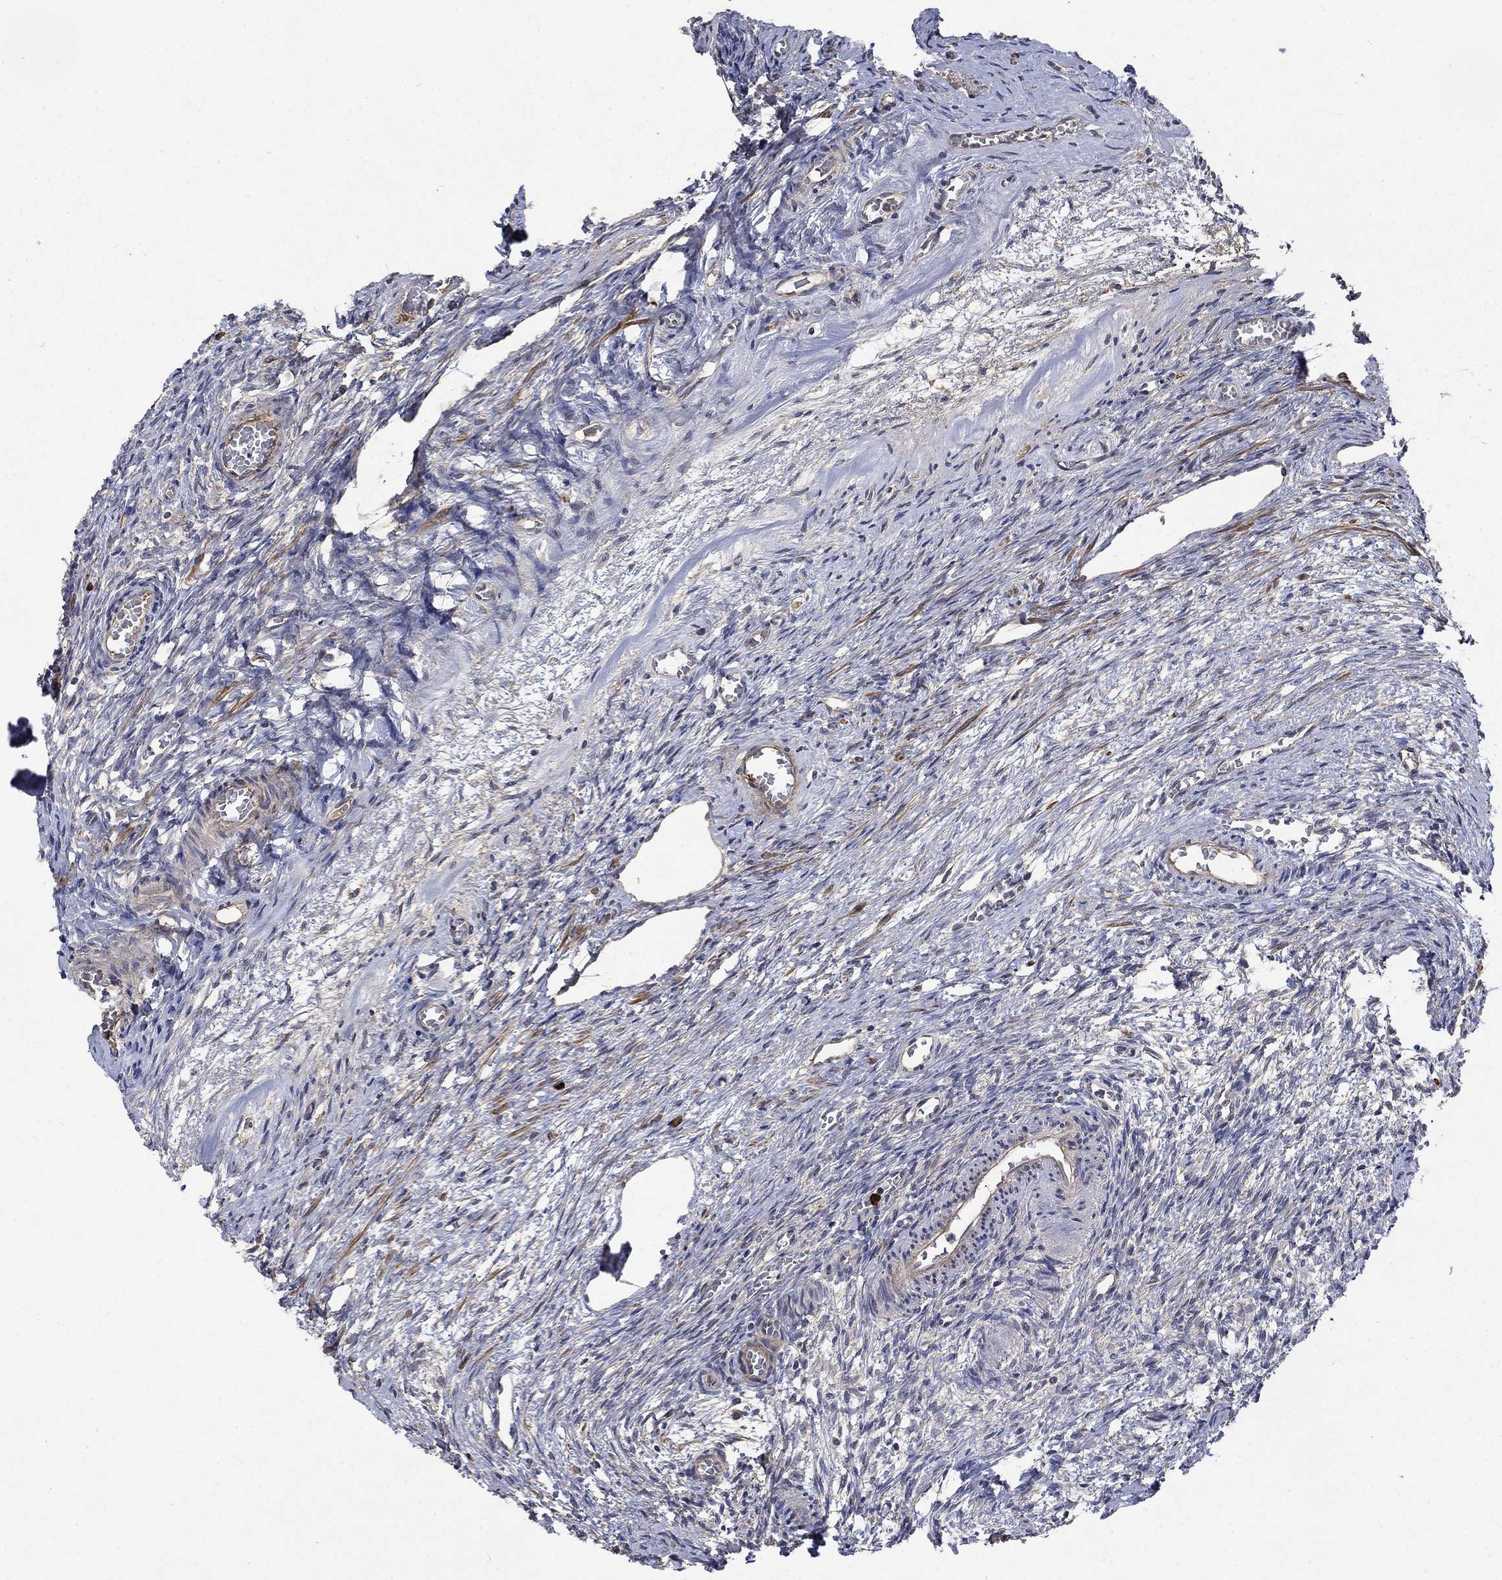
{"staining": {"intensity": "negative", "quantity": "none", "location": "none"}, "tissue": "ovary", "cell_type": "Follicle cells", "image_type": "normal", "snomed": [{"axis": "morphology", "description": "Normal tissue, NOS"}, {"axis": "topography", "description": "Ovary"}], "caption": "Immunohistochemical staining of normal human ovary demonstrates no significant positivity in follicle cells. (Immunohistochemistry (ihc), brightfield microscopy, high magnification).", "gene": "VCAN", "patient": {"sex": "female", "age": 39}}